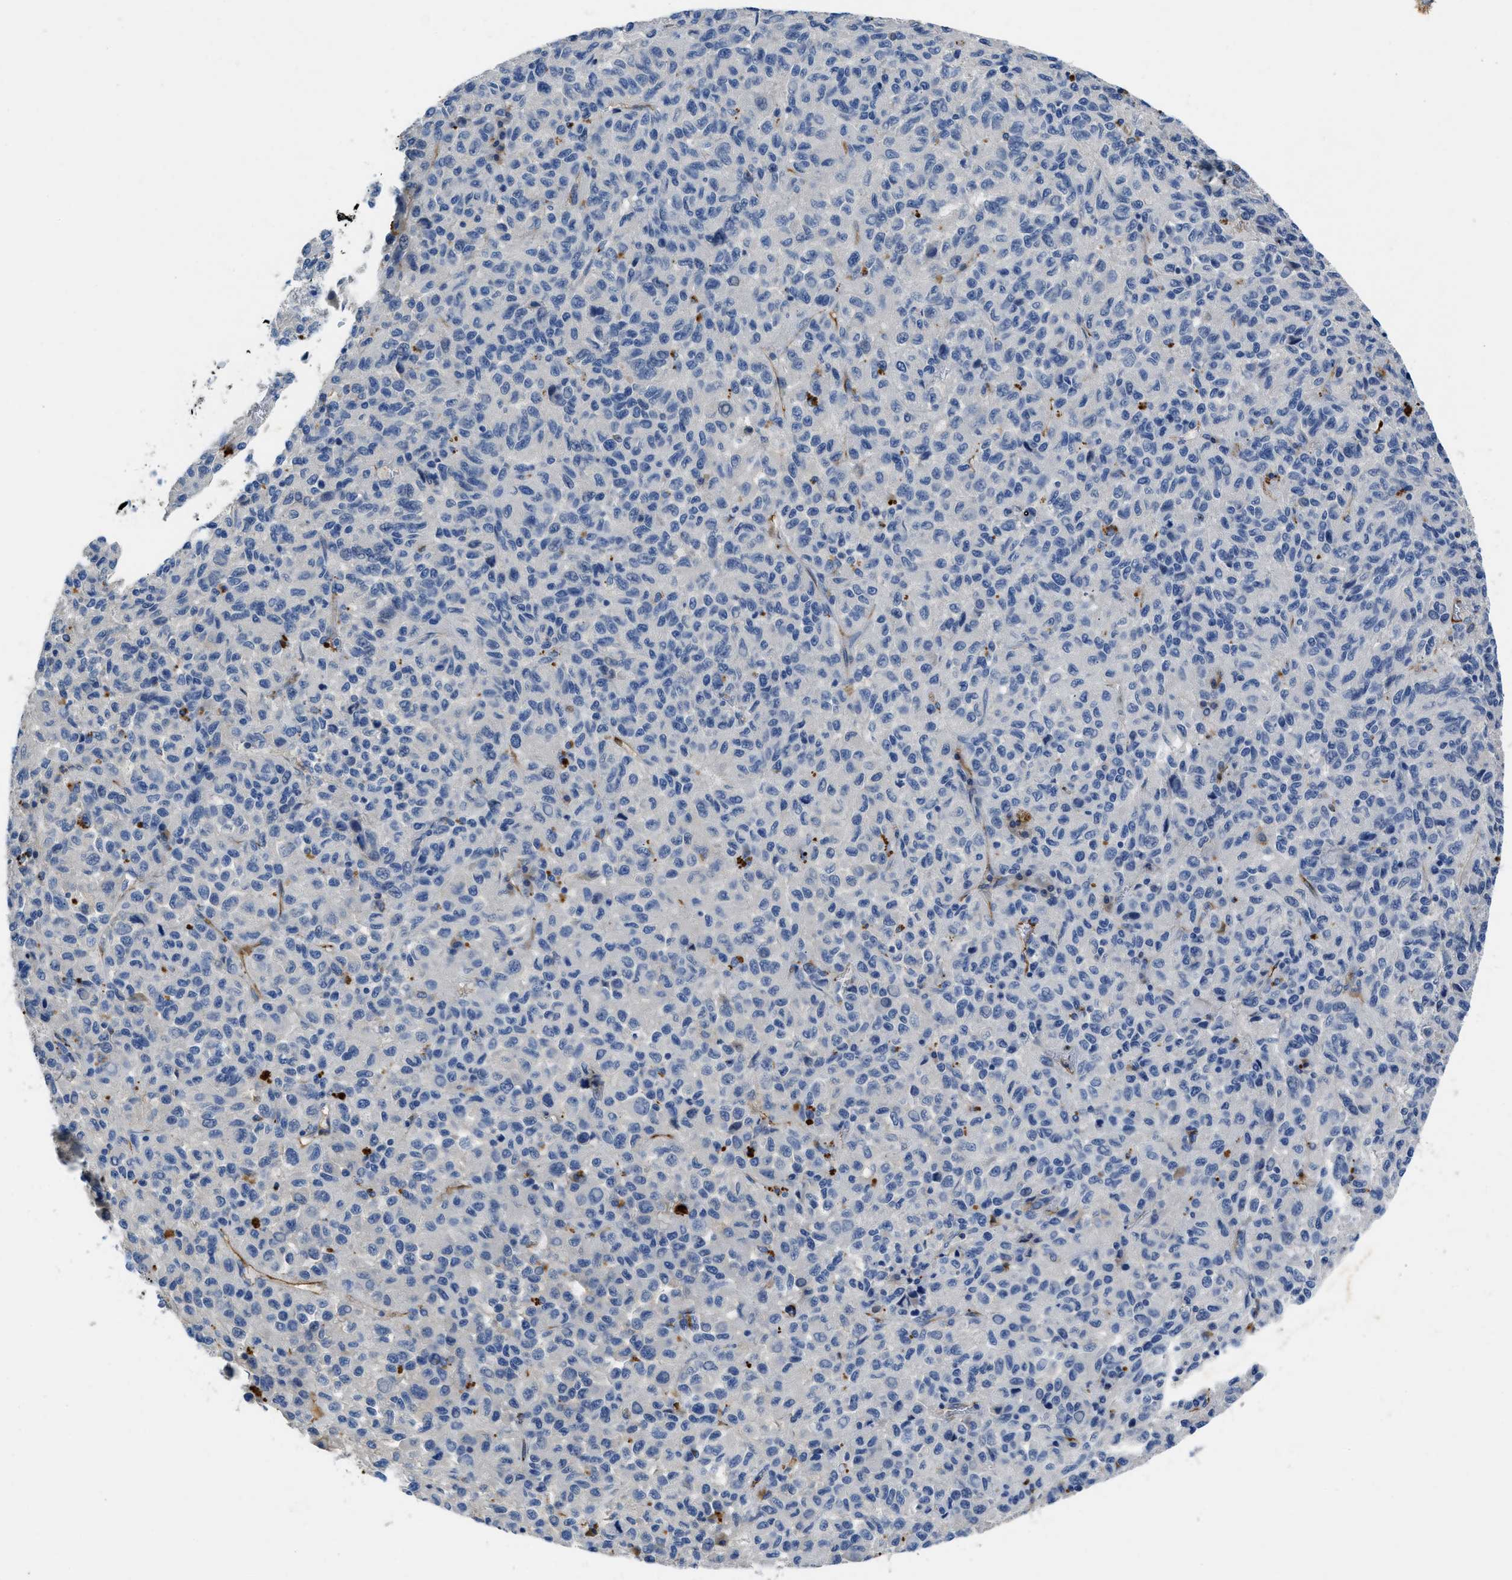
{"staining": {"intensity": "negative", "quantity": "none", "location": "none"}, "tissue": "melanoma", "cell_type": "Tumor cells", "image_type": "cancer", "snomed": [{"axis": "morphology", "description": "Malignant melanoma, Metastatic site"}, {"axis": "topography", "description": "Lung"}], "caption": "Immunohistochemistry photomicrograph of human malignant melanoma (metastatic site) stained for a protein (brown), which reveals no expression in tumor cells.", "gene": "SPEG", "patient": {"sex": "male", "age": 64}}